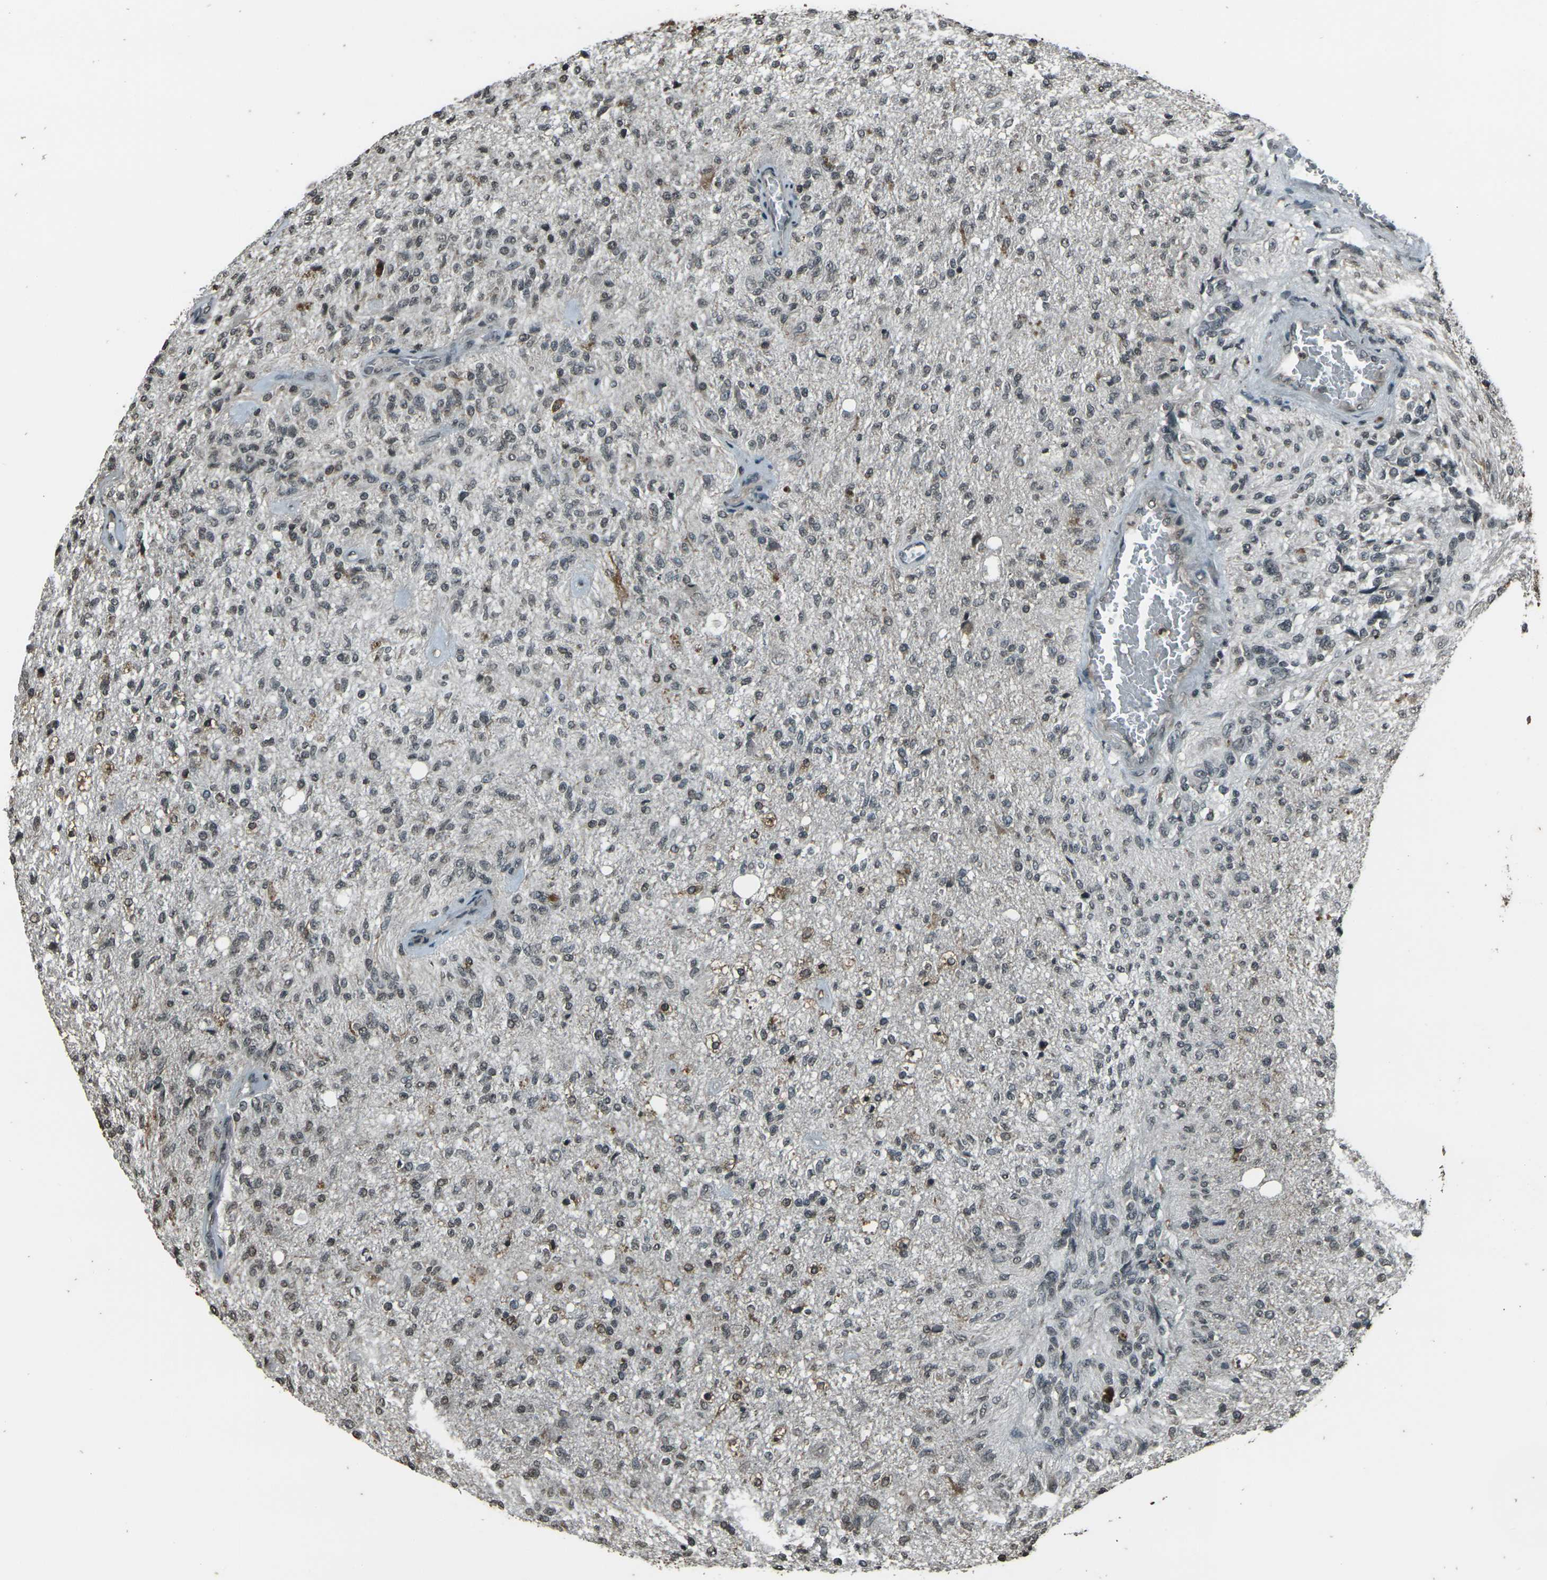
{"staining": {"intensity": "weak", "quantity": "25%-75%", "location": "nuclear"}, "tissue": "glioma", "cell_type": "Tumor cells", "image_type": "cancer", "snomed": [{"axis": "morphology", "description": "Normal tissue, NOS"}, {"axis": "morphology", "description": "Glioma, malignant, High grade"}, {"axis": "topography", "description": "Cerebral cortex"}], "caption": "The photomicrograph demonstrates a brown stain indicating the presence of a protein in the nuclear of tumor cells in glioma. The staining was performed using DAB, with brown indicating positive protein expression. Nuclei are stained blue with hematoxylin.", "gene": "PRPF8", "patient": {"sex": "male", "age": 77}}